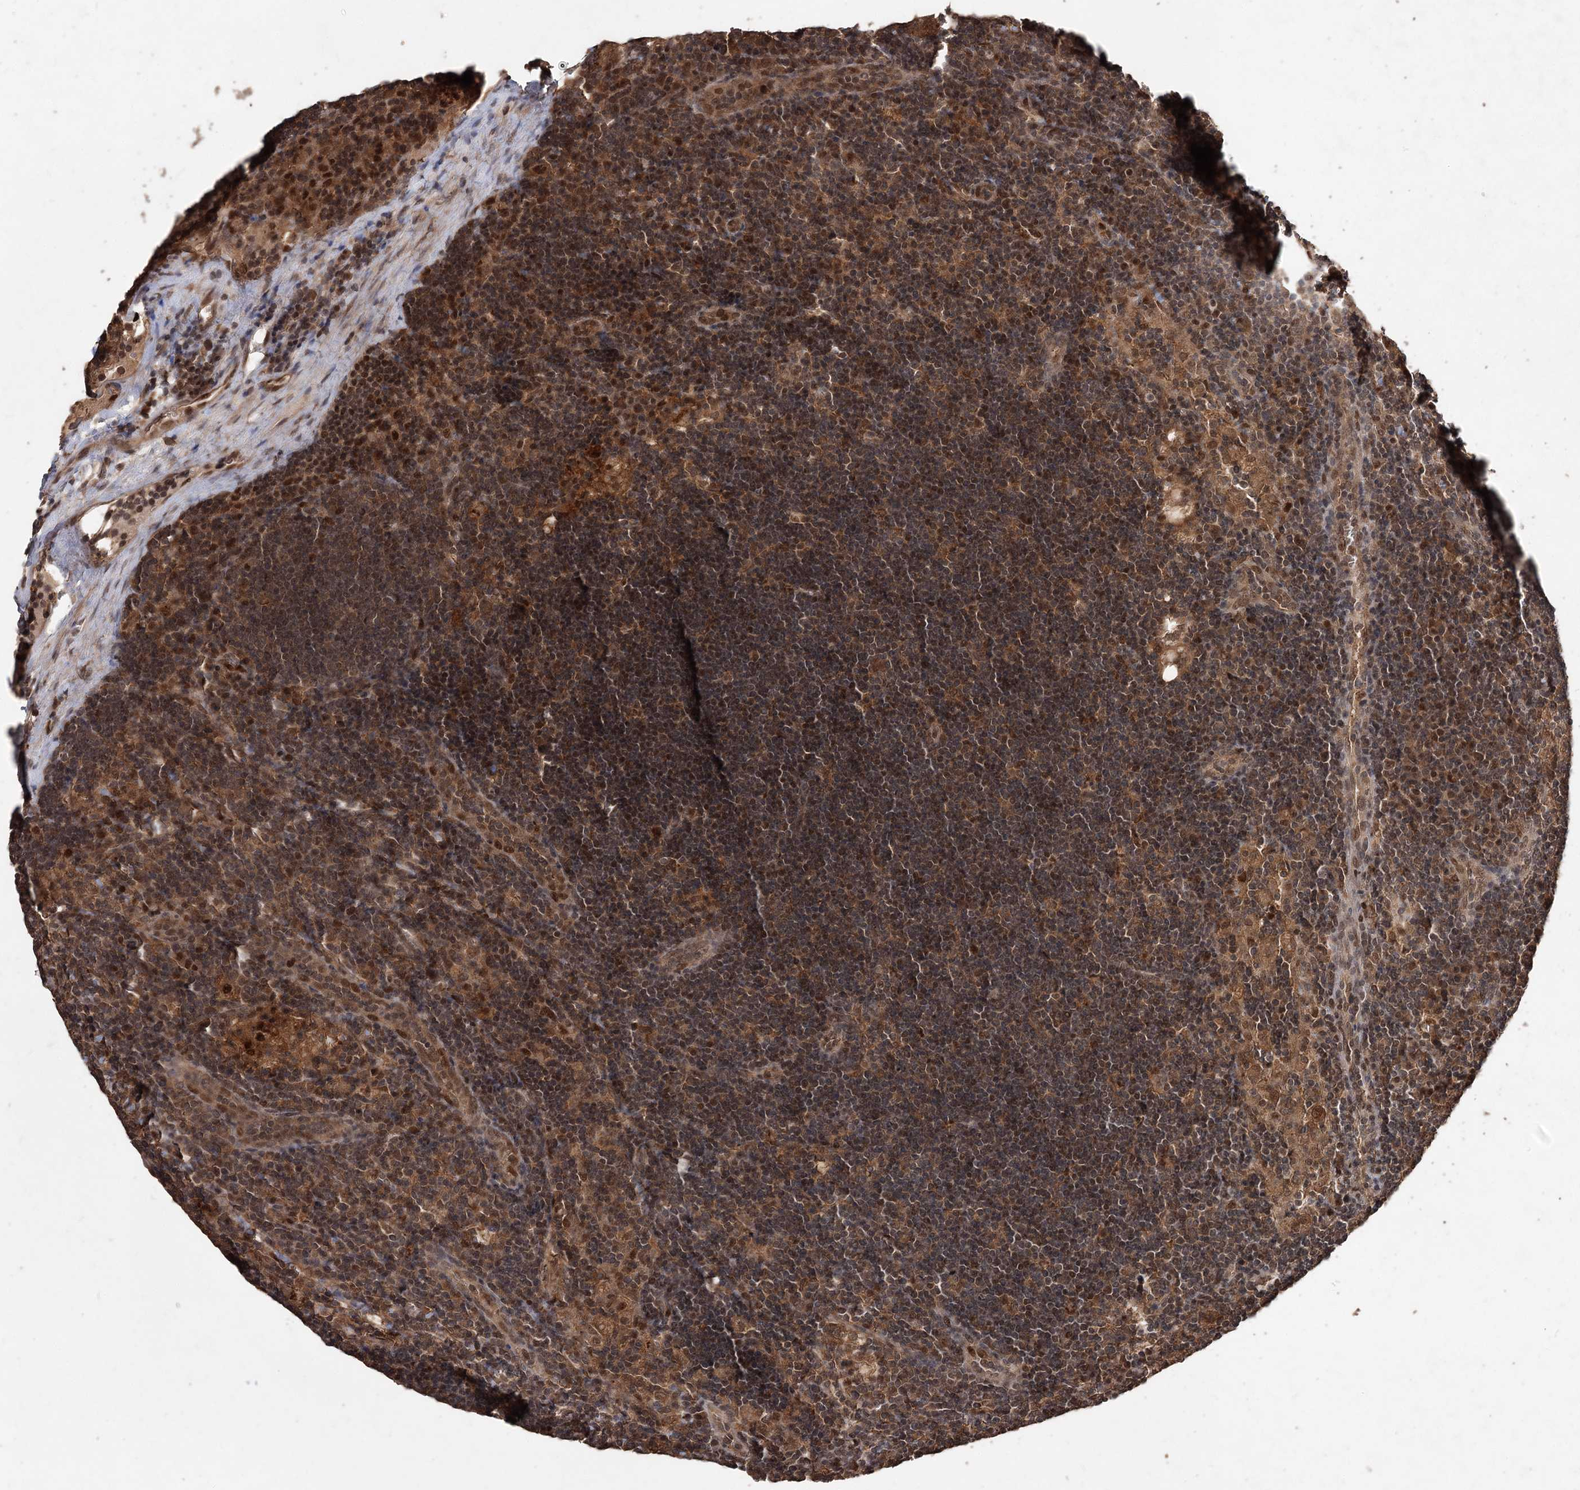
{"staining": {"intensity": "moderate", "quantity": ">75%", "location": "cytoplasmic/membranous"}, "tissue": "lymph node", "cell_type": "Germinal center cells", "image_type": "normal", "snomed": [{"axis": "morphology", "description": "Normal tissue, NOS"}, {"axis": "topography", "description": "Lymph node"}], "caption": "IHC micrograph of benign human lymph node stained for a protein (brown), which exhibits medium levels of moderate cytoplasmic/membranous staining in approximately >75% of germinal center cells.", "gene": "FBXO7", "patient": {"sex": "male", "age": 24}}